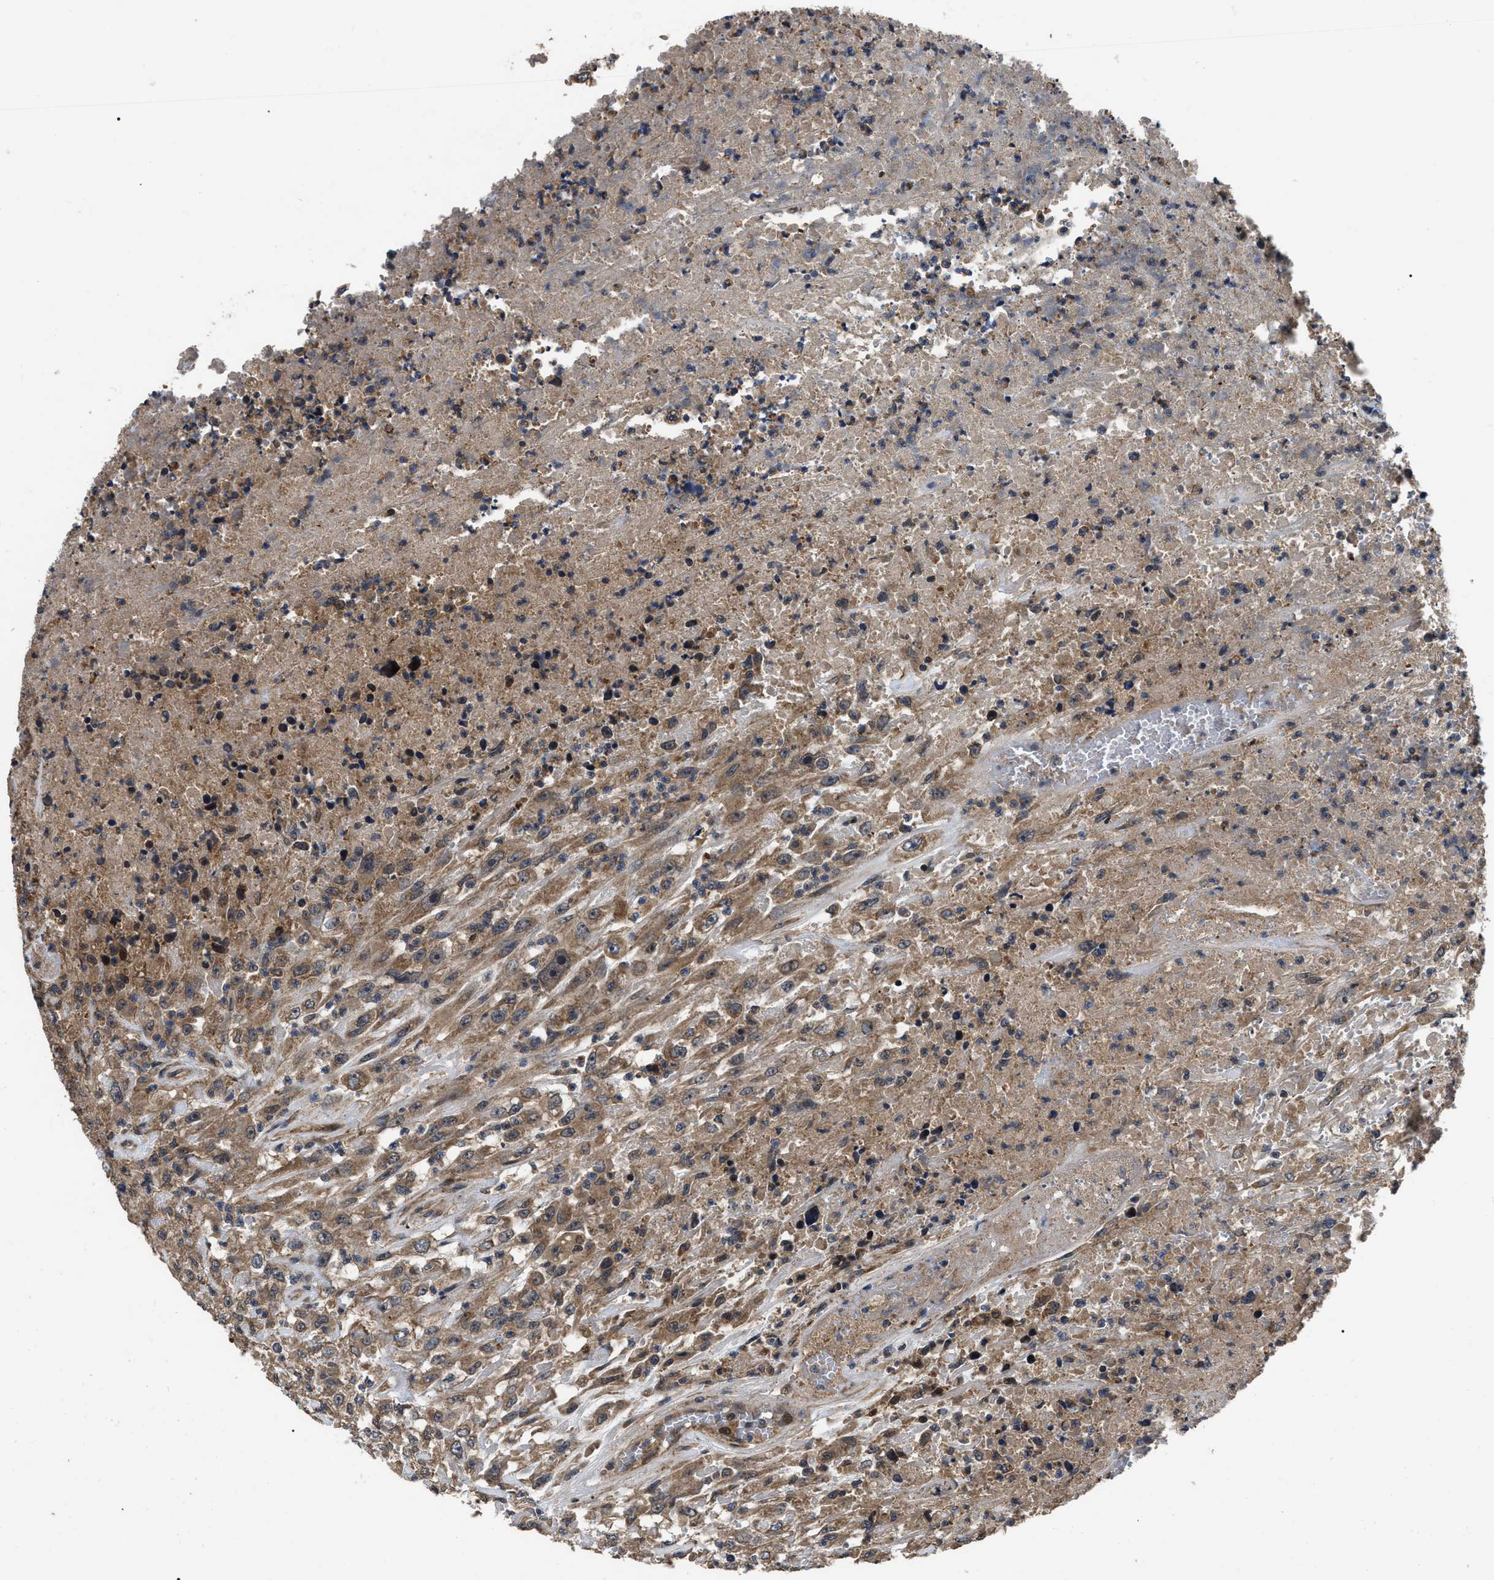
{"staining": {"intensity": "moderate", "quantity": ">75%", "location": "cytoplasmic/membranous"}, "tissue": "urothelial cancer", "cell_type": "Tumor cells", "image_type": "cancer", "snomed": [{"axis": "morphology", "description": "Urothelial carcinoma, High grade"}, {"axis": "topography", "description": "Urinary bladder"}], "caption": "Immunohistochemistry of human high-grade urothelial carcinoma reveals medium levels of moderate cytoplasmic/membranous staining in approximately >75% of tumor cells. (brown staining indicates protein expression, while blue staining denotes nuclei).", "gene": "PPWD1", "patient": {"sex": "male", "age": 46}}